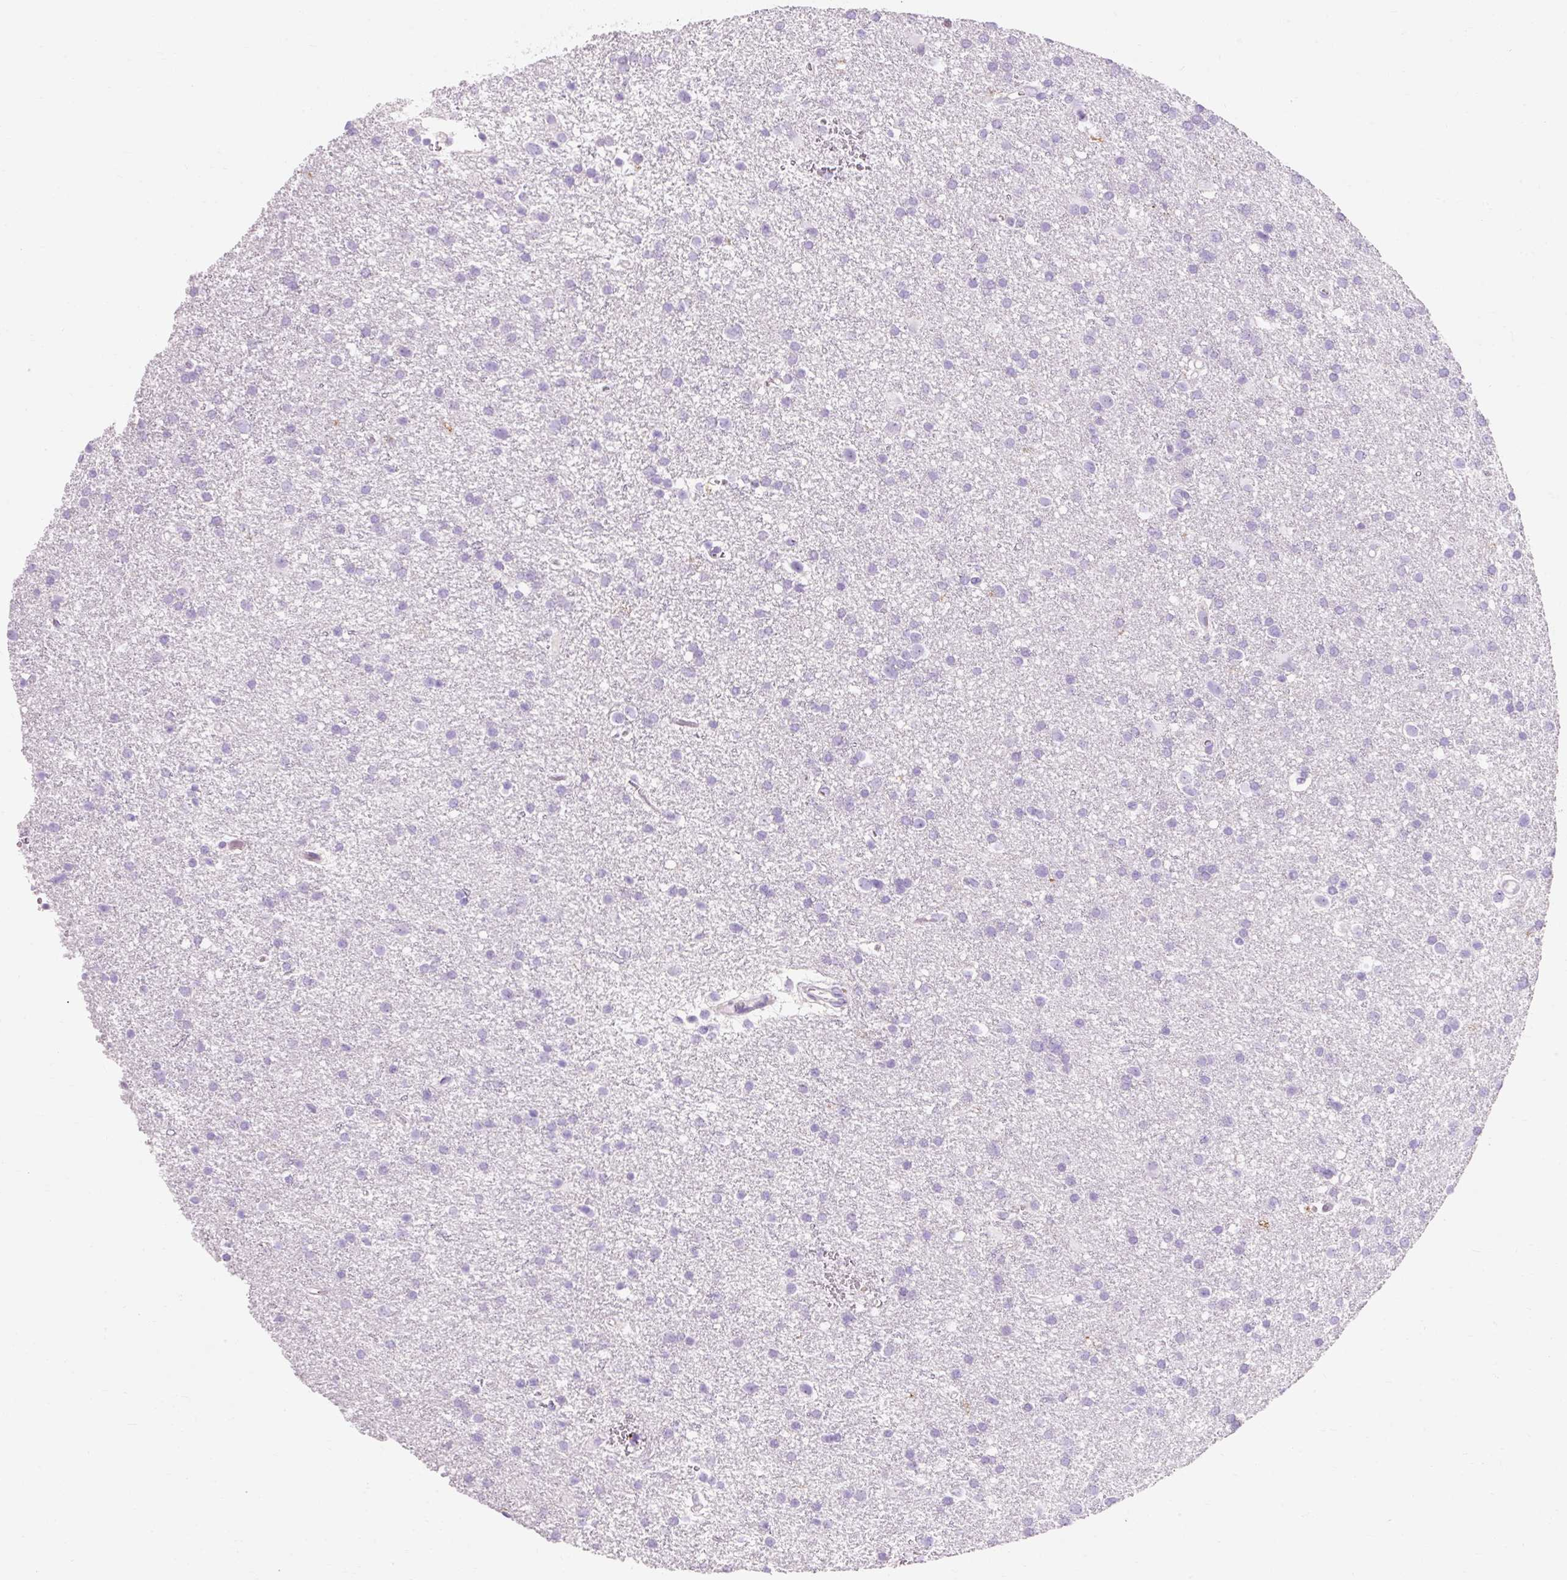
{"staining": {"intensity": "negative", "quantity": "none", "location": "none"}, "tissue": "glioma", "cell_type": "Tumor cells", "image_type": "cancer", "snomed": [{"axis": "morphology", "description": "Glioma, malignant, Low grade"}, {"axis": "topography", "description": "Brain"}], "caption": "Immunohistochemistry micrograph of human glioma stained for a protein (brown), which shows no positivity in tumor cells.", "gene": "CLDN25", "patient": {"sex": "female", "age": 32}}